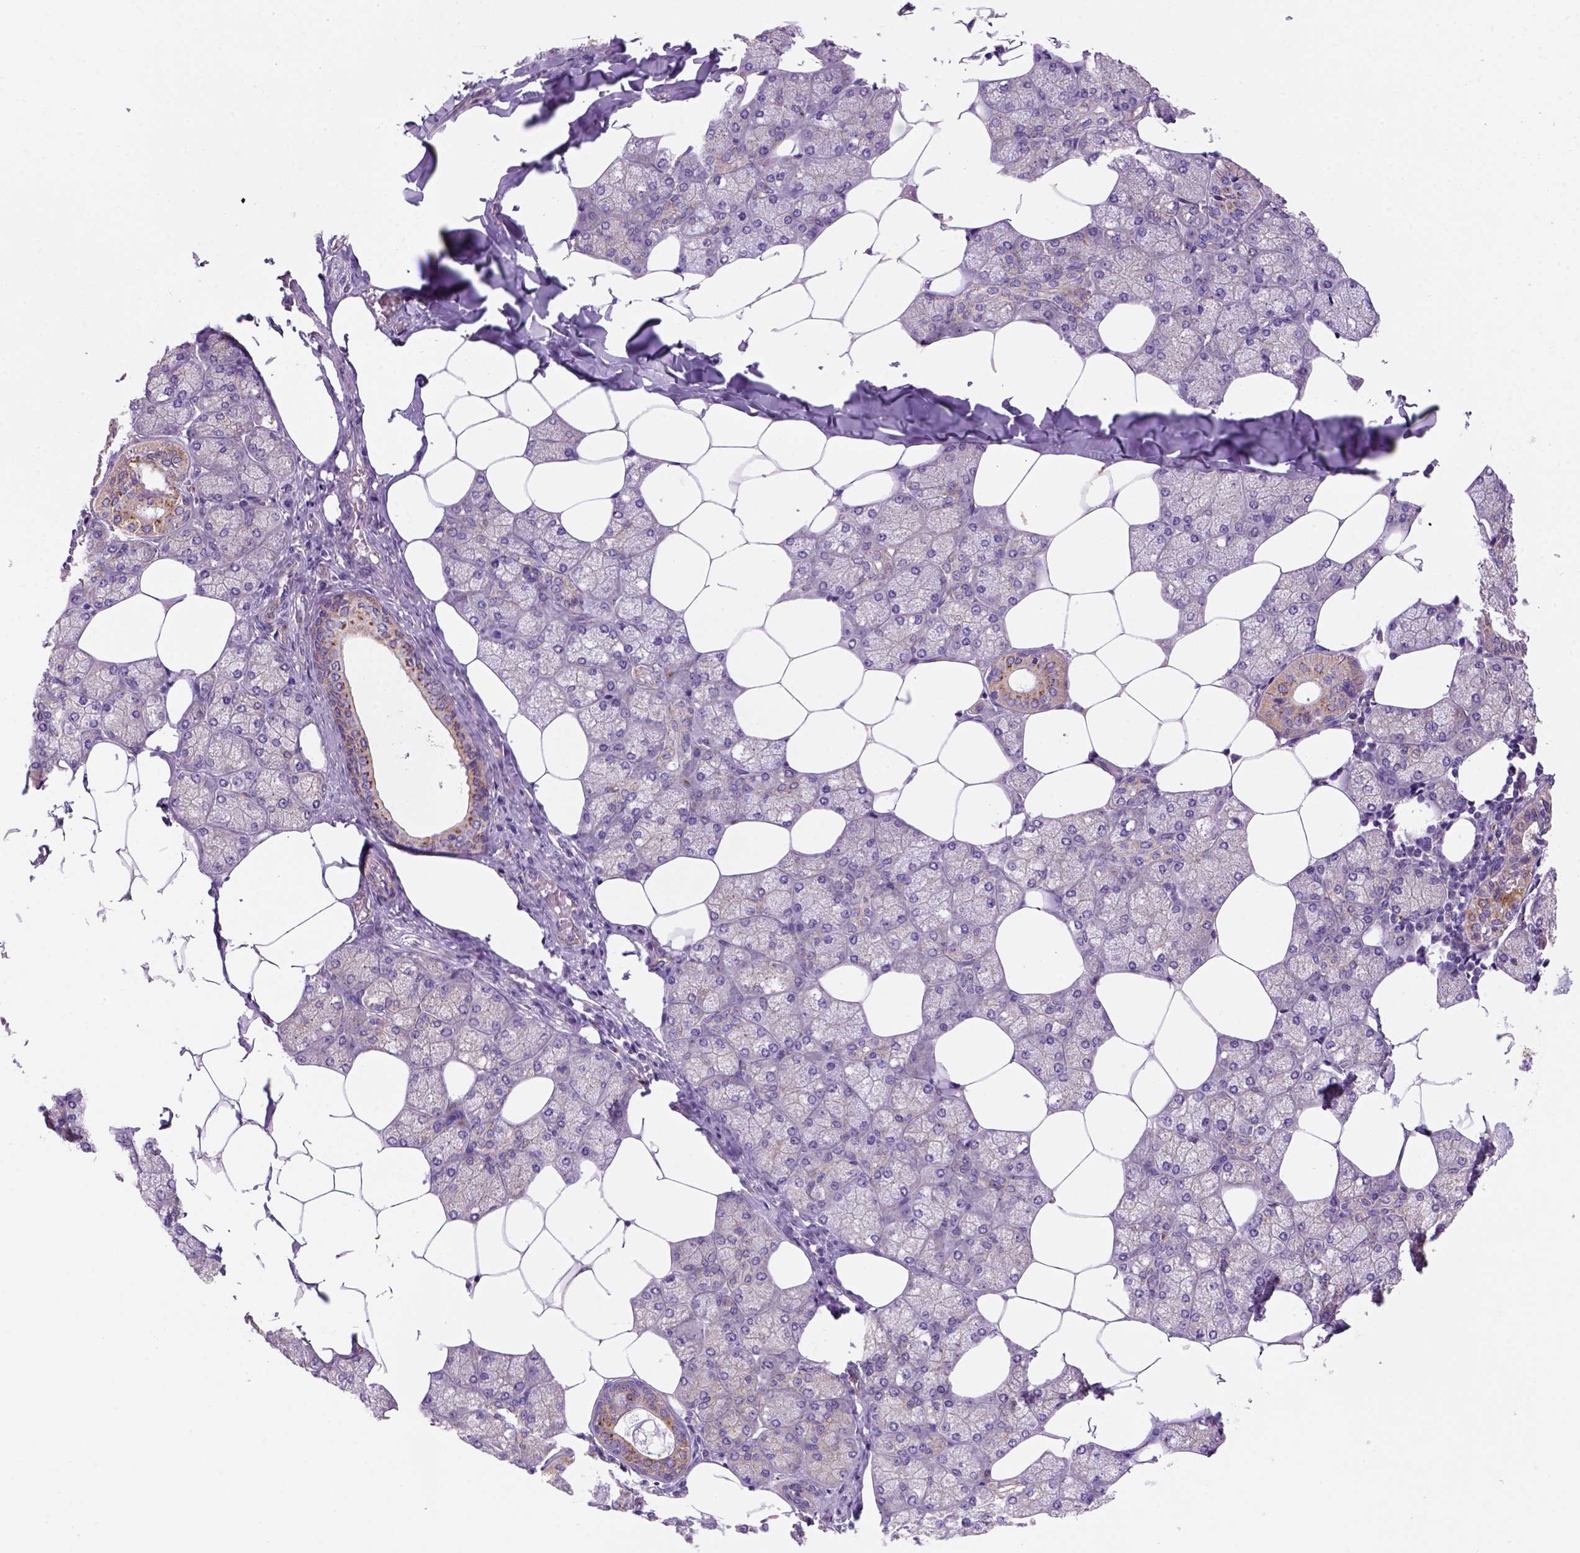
{"staining": {"intensity": "moderate", "quantity": "25%-75%", "location": "cytoplasmic/membranous"}, "tissue": "salivary gland", "cell_type": "Glandular cells", "image_type": "normal", "snomed": [{"axis": "morphology", "description": "Normal tissue, NOS"}, {"axis": "topography", "description": "Salivary gland"}], "caption": "Salivary gland stained for a protein displays moderate cytoplasmic/membranous positivity in glandular cells. Nuclei are stained in blue.", "gene": "WARS2", "patient": {"sex": "female", "age": 43}}